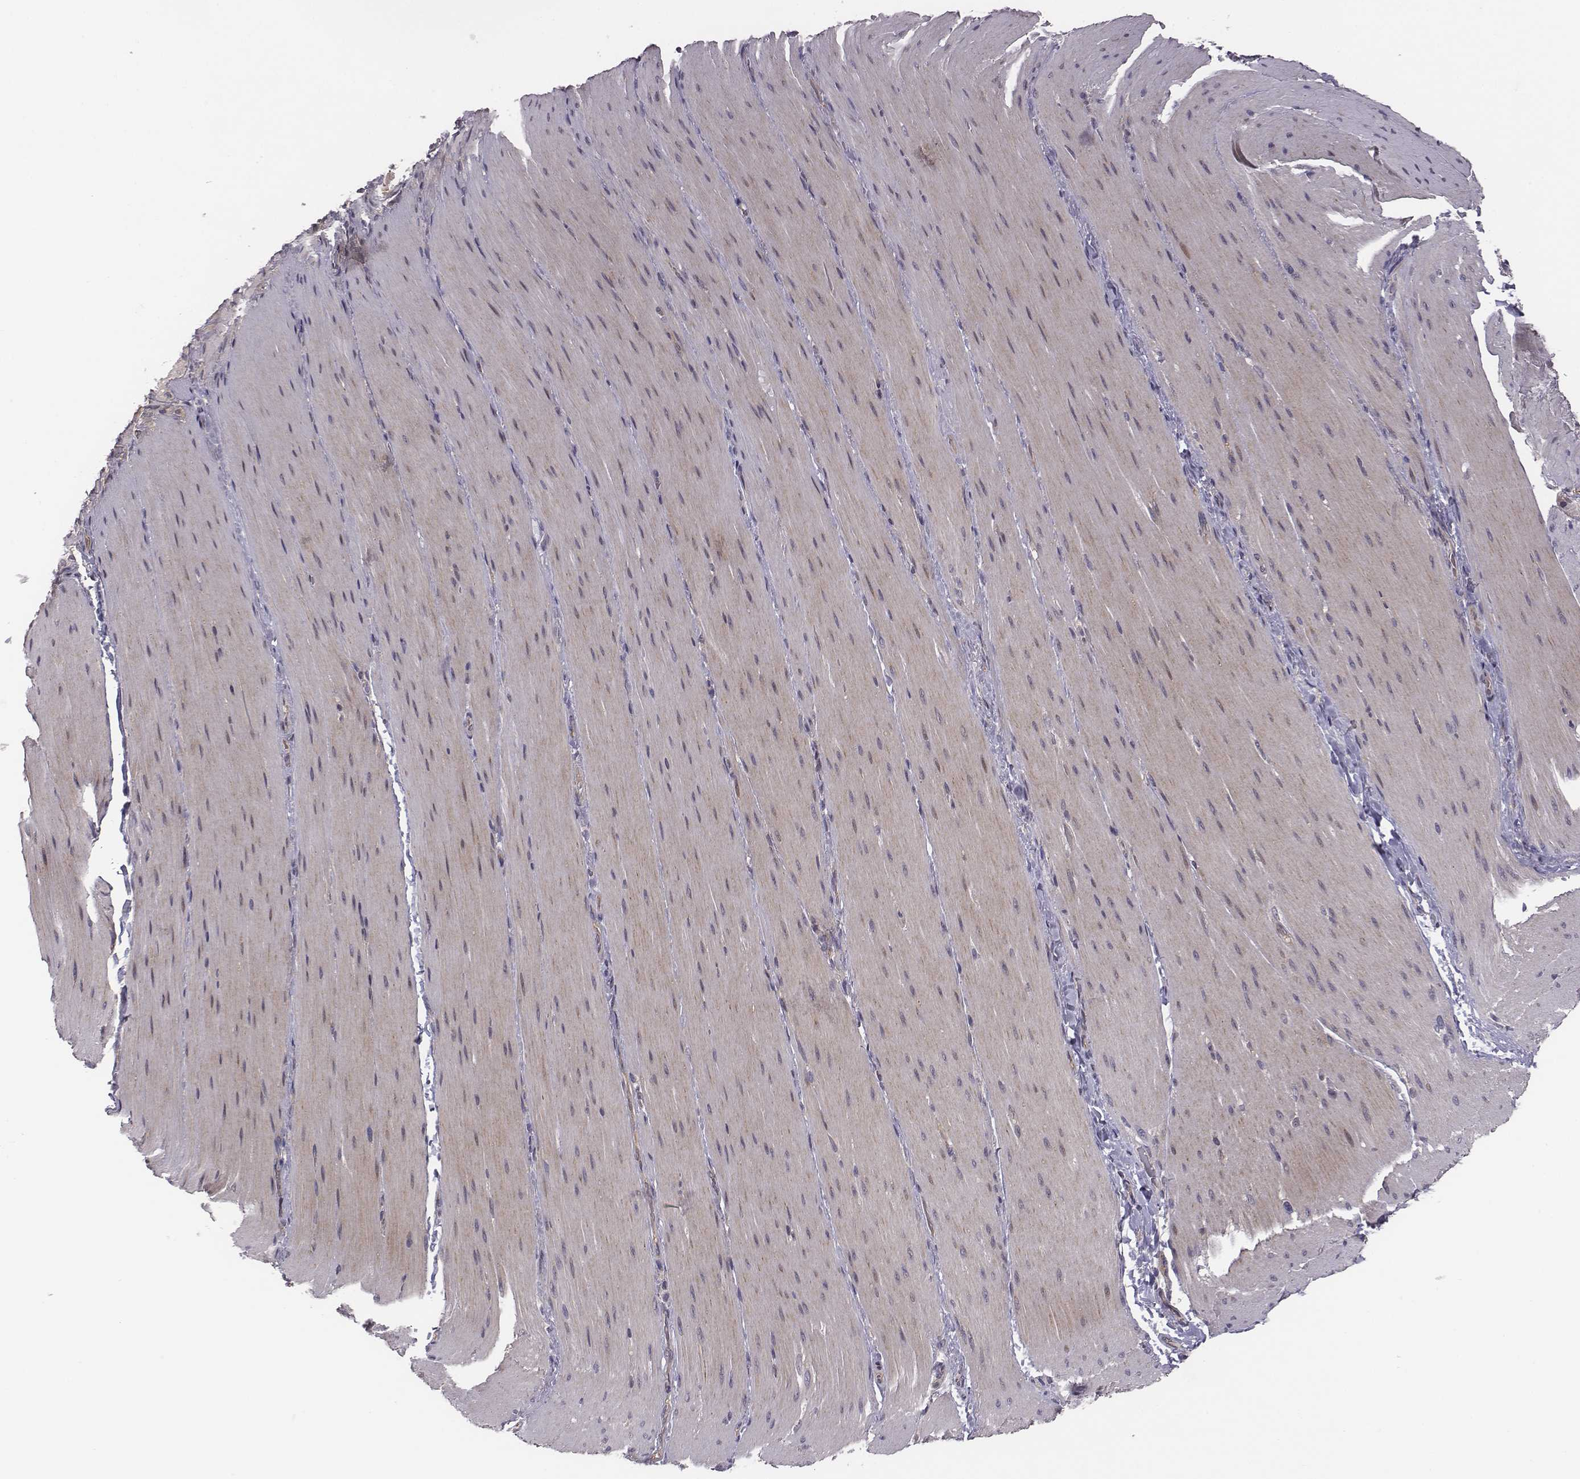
{"staining": {"intensity": "negative", "quantity": "none", "location": "none"}, "tissue": "smooth muscle", "cell_type": "Smooth muscle cells", "image_type": "normal", "snomed": [{"axis": "morphology", "description": "Normal tissue, NOS"}, {"axis": "topography", "description": "Smooth muscle"}, {"axis": "topography", "description": "Colon"}], "caption": "The IHC micrograph has no significant expression in smooth muscle cells of smooth muscle.", "gene": "SMURF2", "patient": {"sex": "male", "age": 73}}